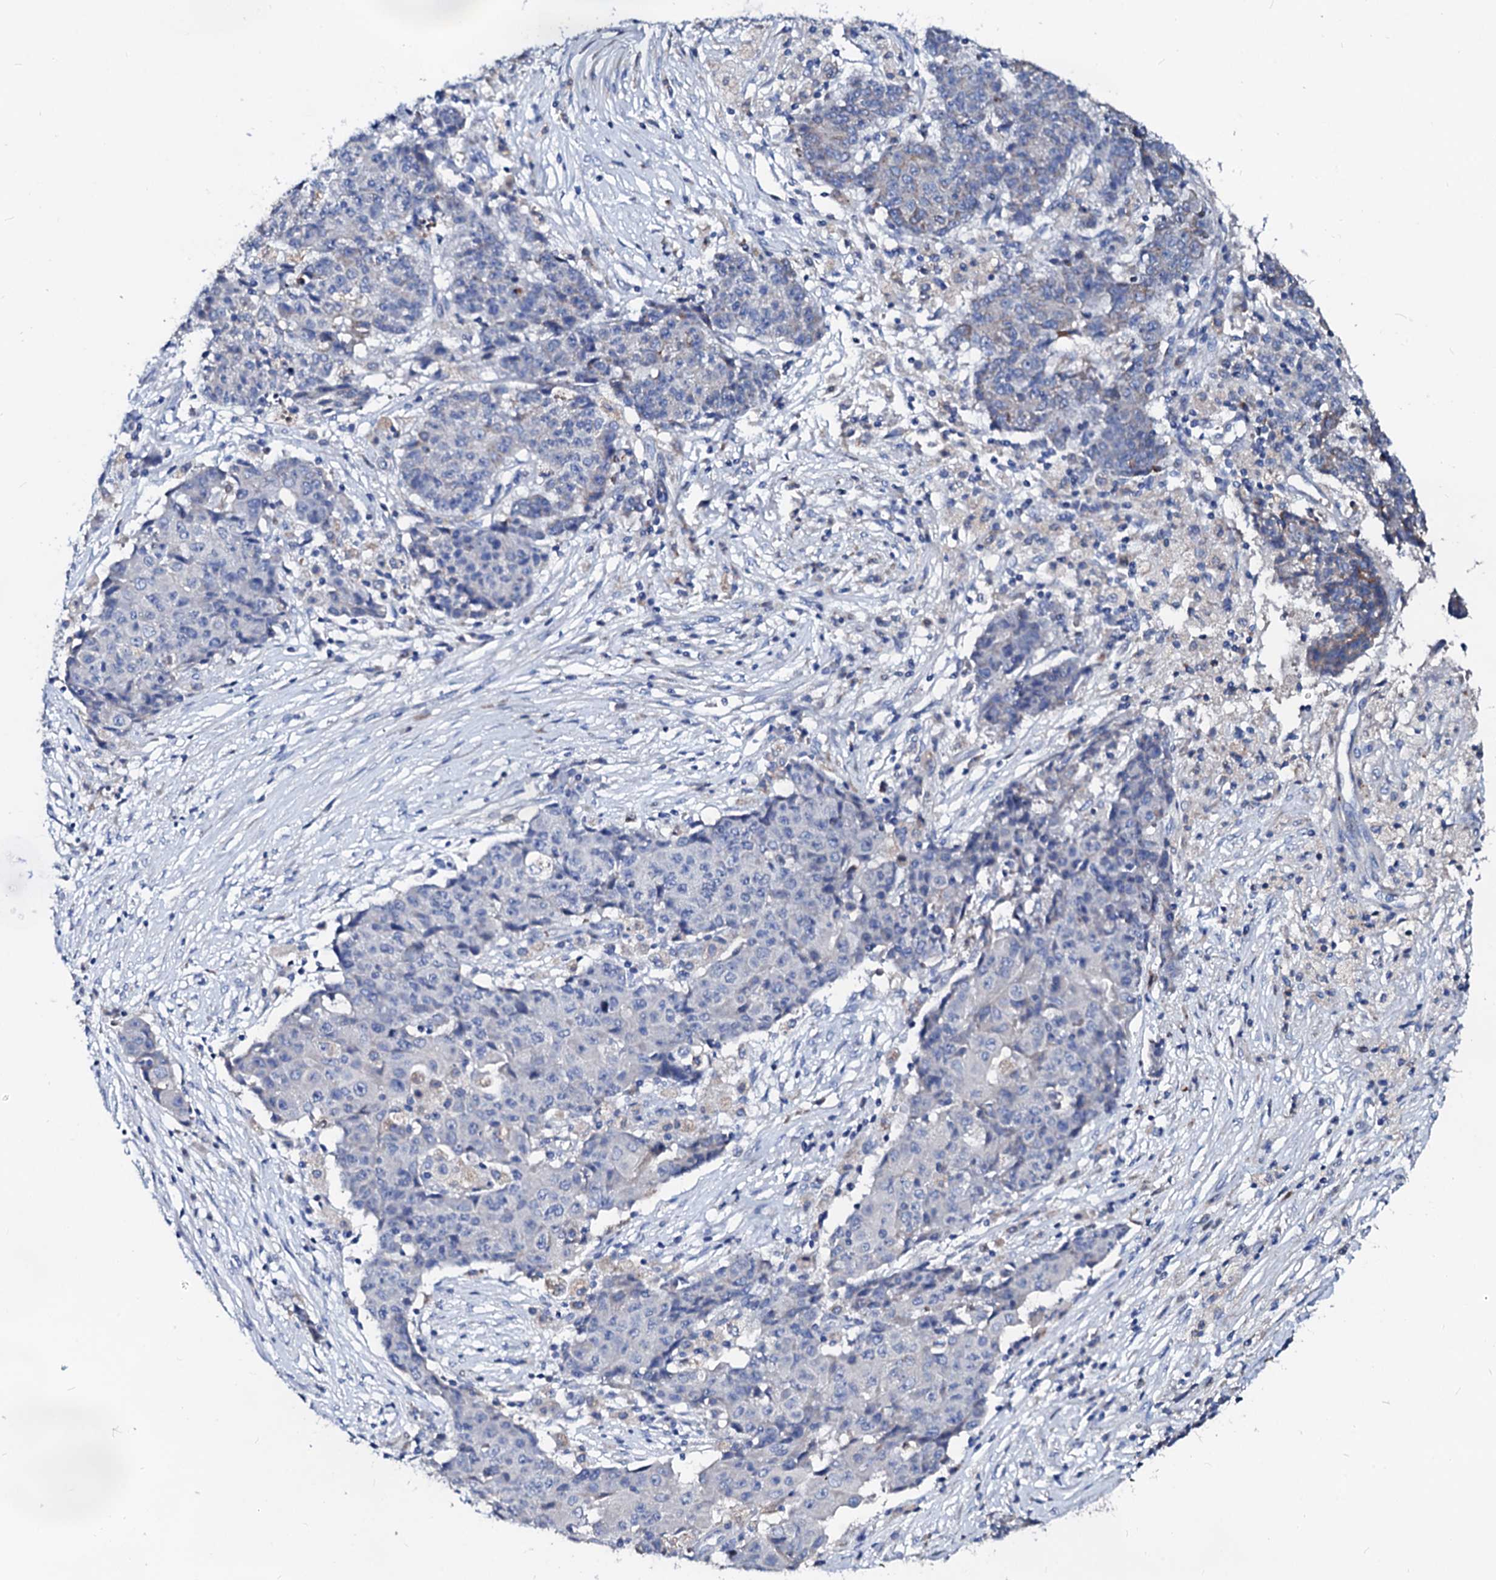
{"staining": {"intensity": "negative", "quantity": "none", "location": "none"}, "tissue": "ovarian cancer", "cell_type": "Tumor cells", "image_type": "cancer", "snomed": [{"axis": "morphology", "description": "Carcinoma, endometroid"}, {"axis": "topography", "description": "Ovary"}], "caption": "A high-resolution photomicrograph shows IHC staining of ovarian cancer (endometroid carcinoma), which displays no significant expression in tumor cells.", "gene": "SLC10A7", "patient": {"sex": "female", "age": 42}}